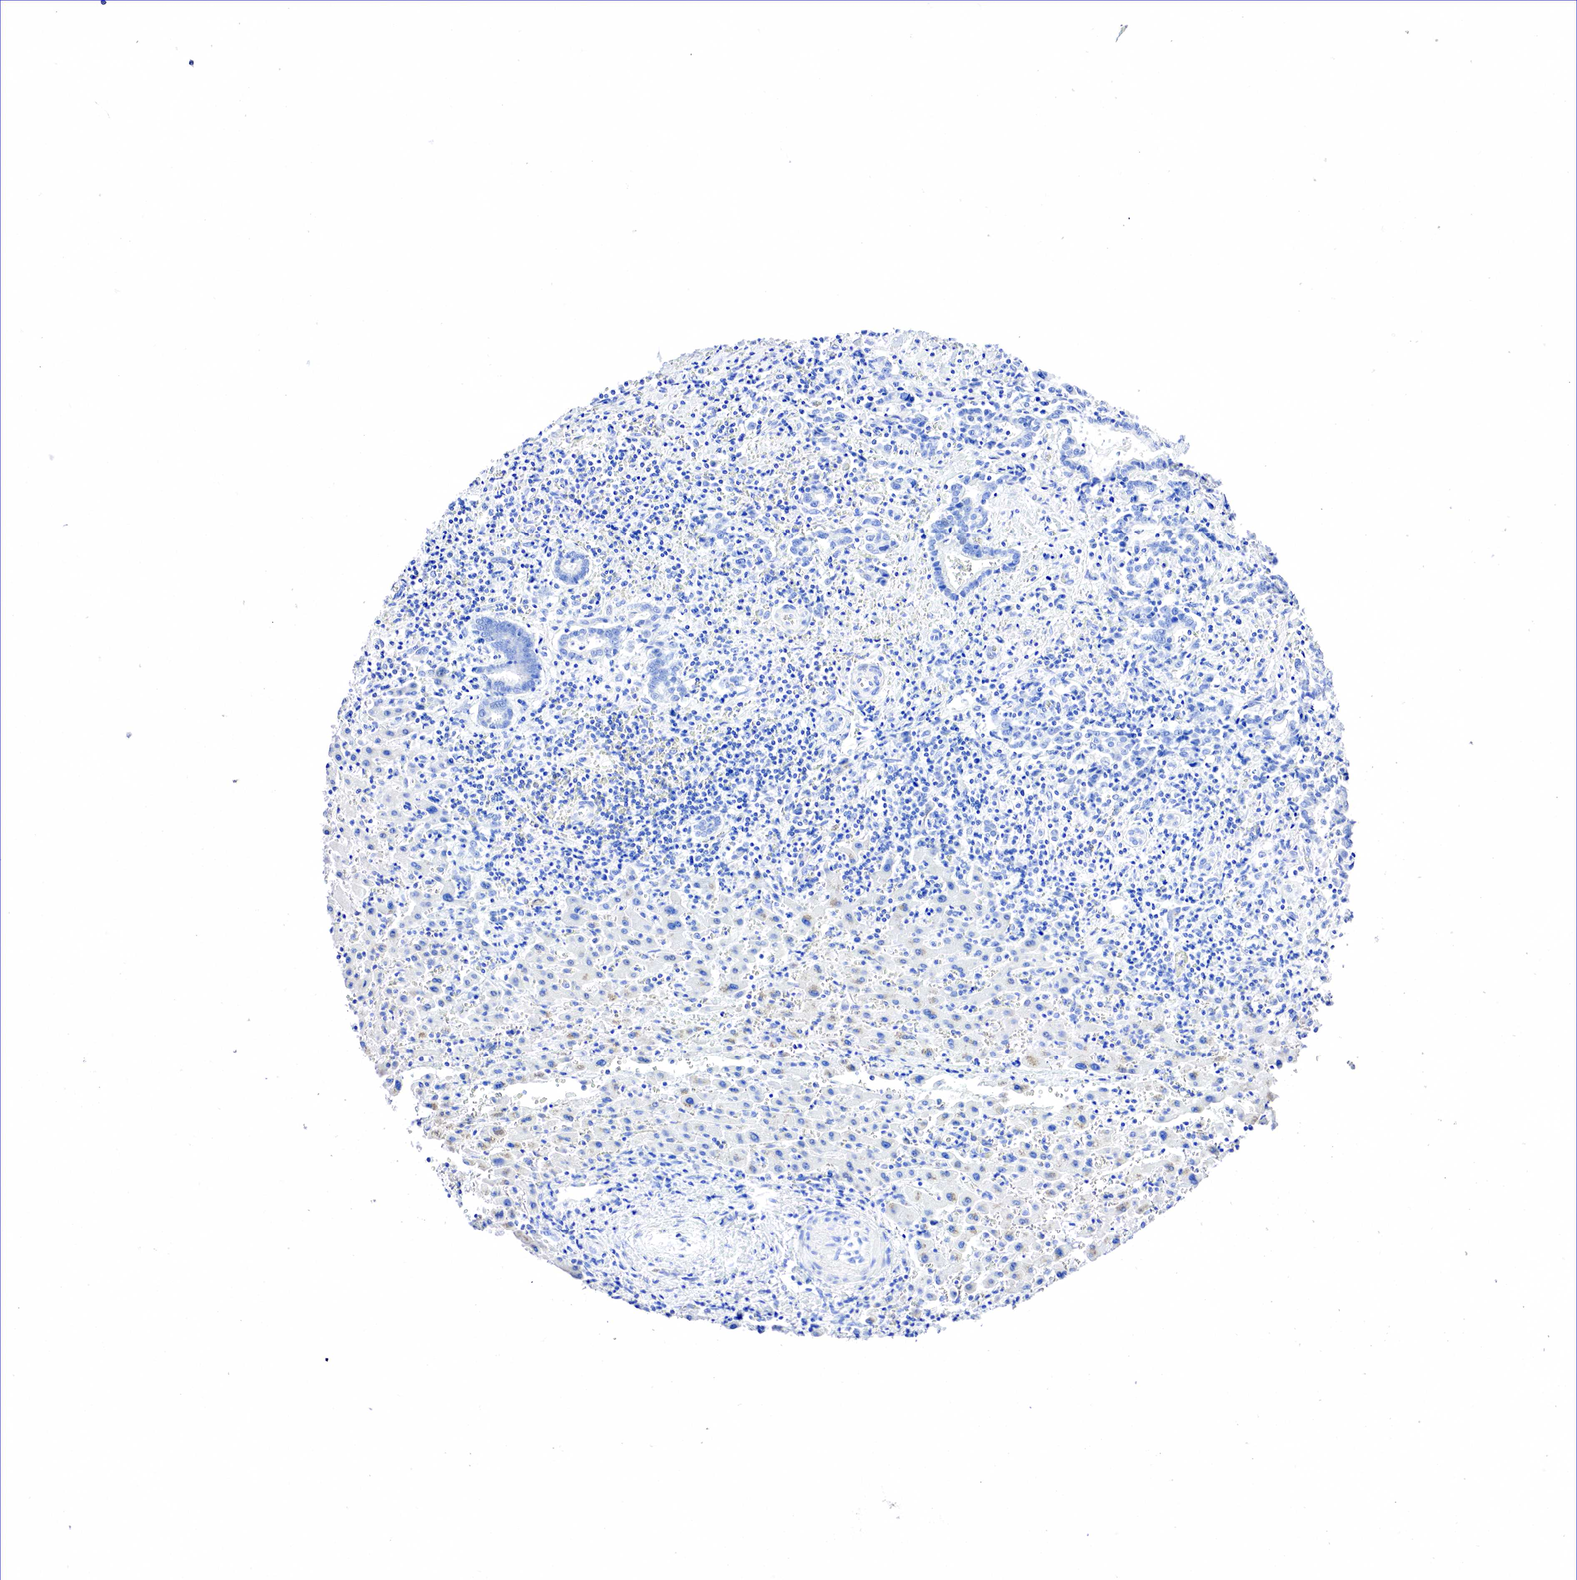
{"staining": {"intensity": "negative", "quantity": "none", "location": "none"}, "tissue": "liver cancer", "cell_type": "Tumor cells", "image_type": "cancer", "snomed": [{"axis": "morphology", "description": "Cholangiocarcinoma"}, {"axis": "topography", "description": "Liver"}], "caption": "Tumor cells are negative for brown protein staining in liver cancer (cholangiocarcinoma).", "gene": "SST", "patient": {"sex": "male", "age": 57}}